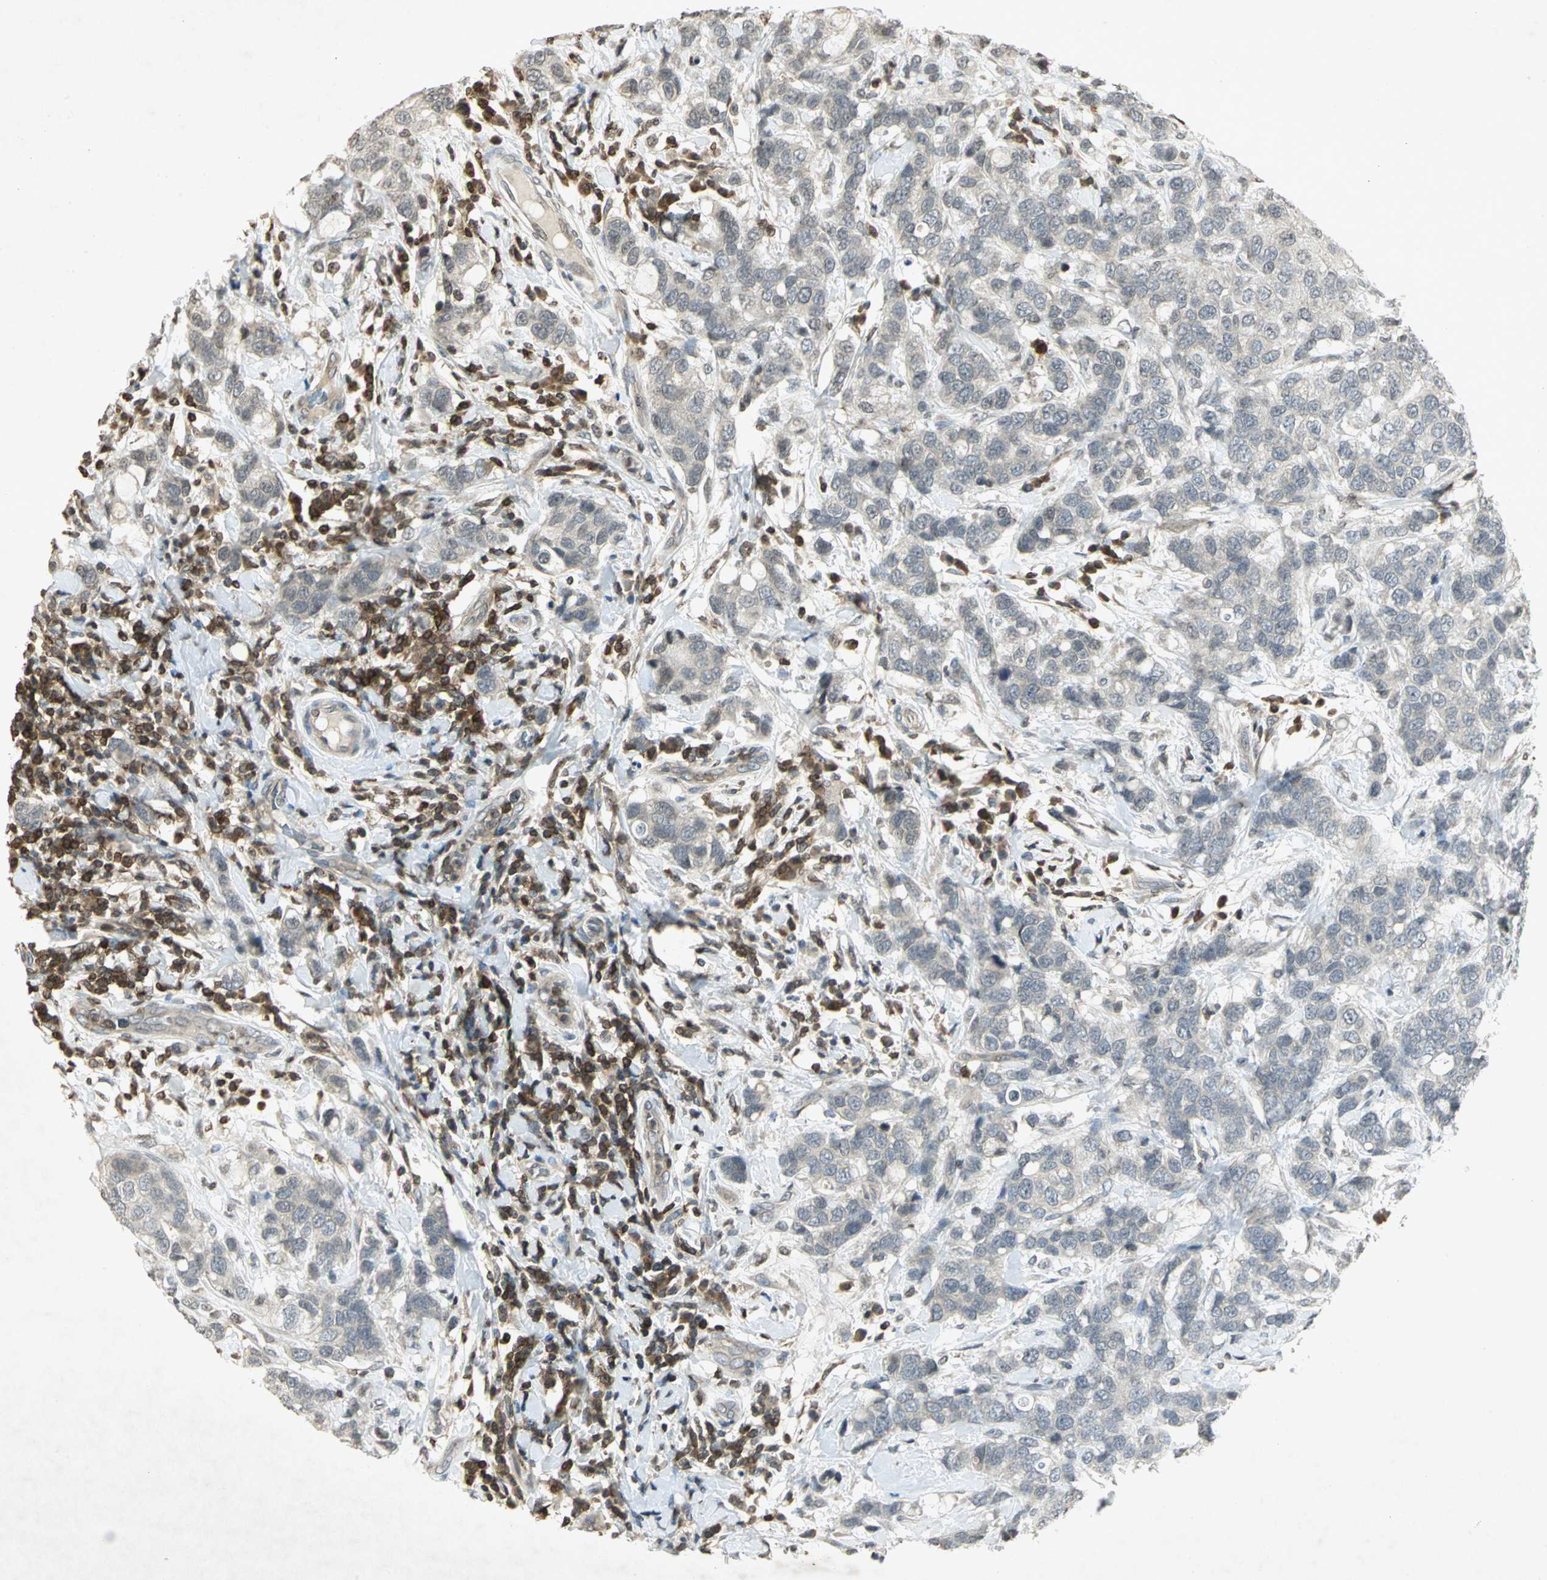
{"staining": {"intensity": "negative", "quantity": "none", "location": "none"}, "tissue": "breast cancer", "cell_type": "Tumor cells", "image_type": "cancer", "snomed": [{"axis": "morphology", "description": "Duct carcinoma"}, {"axis": "topography", "description": "Breast"}], "caption": "This is an immunohistochemistry photomicrograph of human infiltrating ductal carcinoma (breast). There is no staining in tumor cells.", "gene": "IL16", "patient": {"sex": "female", "age": 27}}